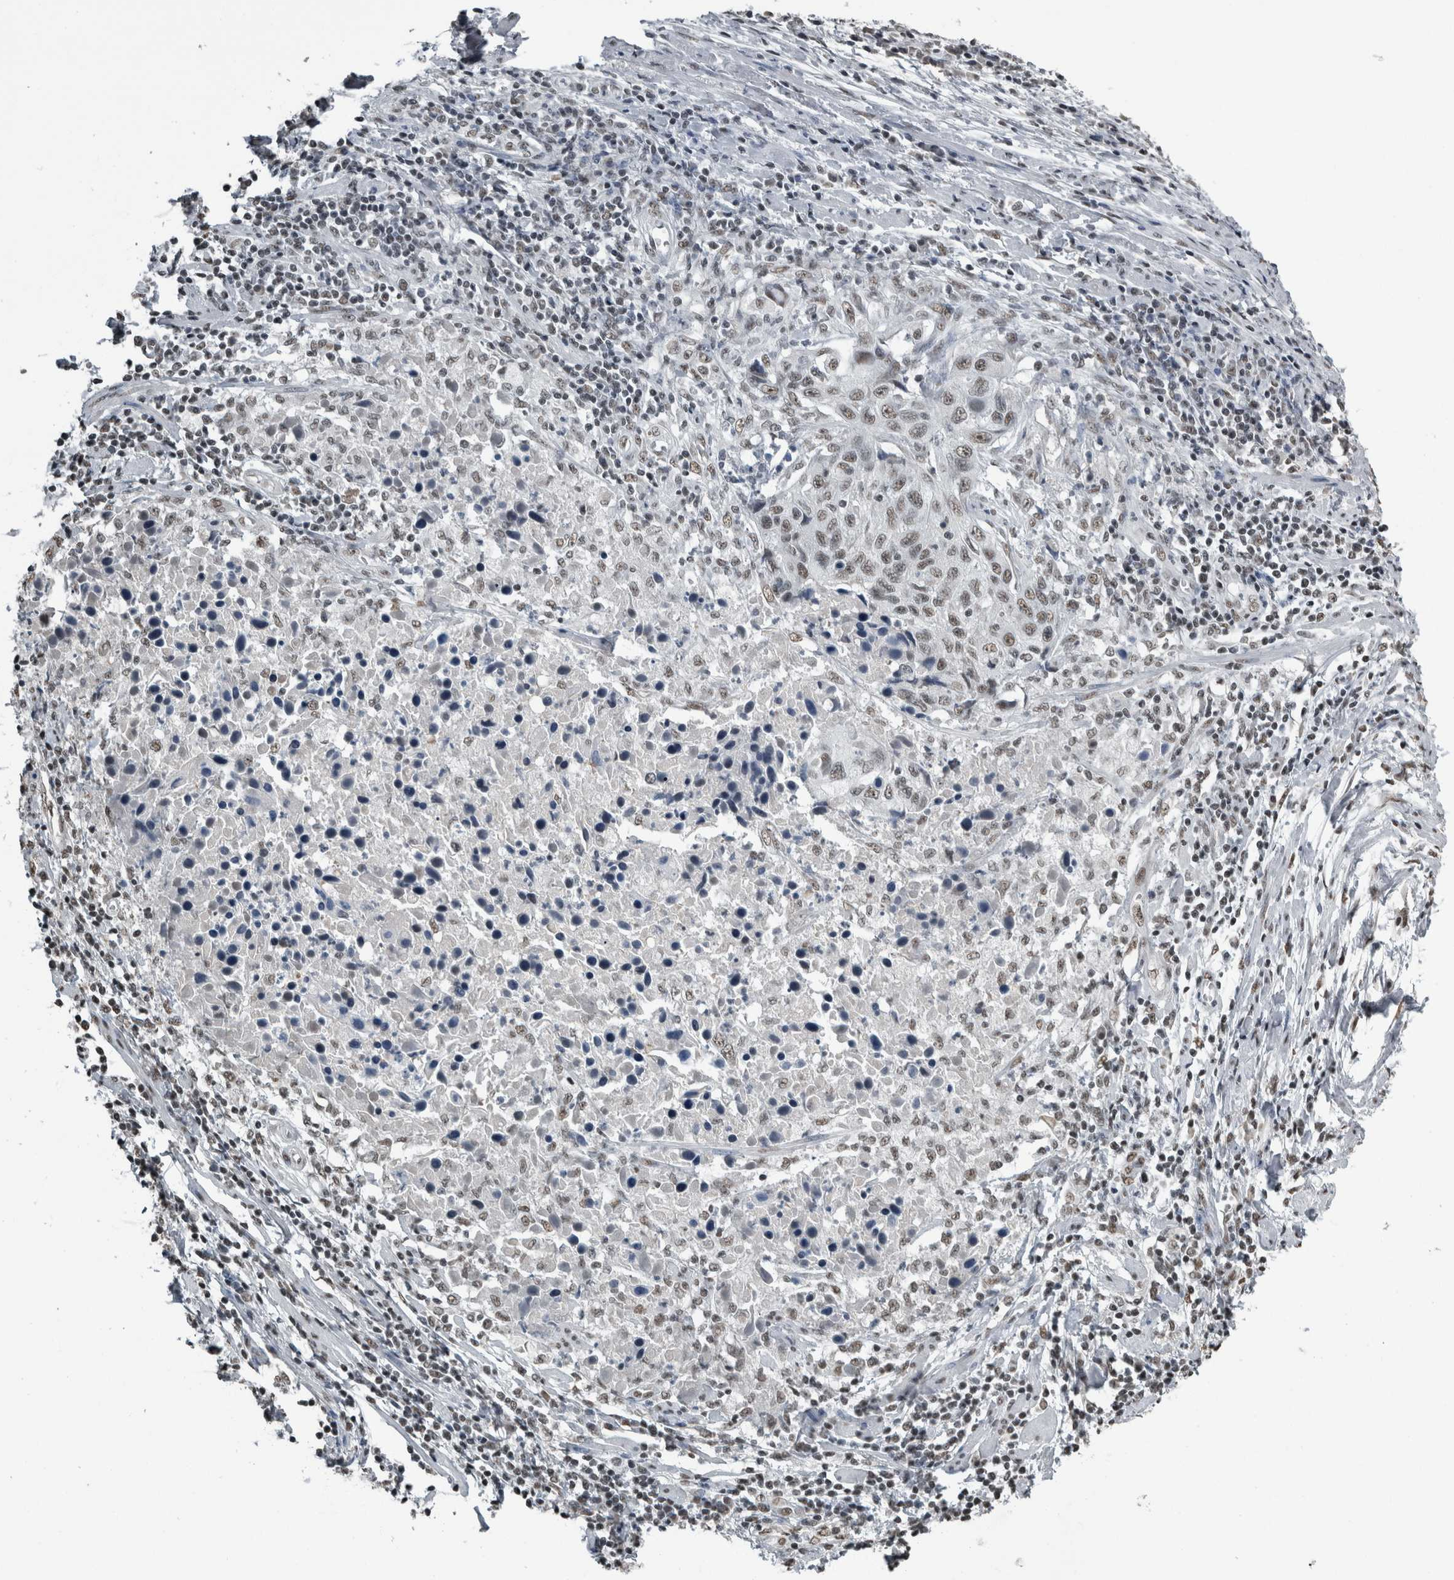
{"staining": {"intensity": "weak", "quantity": ">75%", "location": "nuclear"}, "tissue": "cervical cancer", "cell_type": "Tumor cells", "image_type": "cancer", "snomed": [{"axis": "morphology", "description": "Squamous cell carcinoma, NOS"}, {"axis": "topography", "description": "Cervix"}], "caption": "This is a histology image of immunohistochemistry staining of cervical cancer, which shows weak staining in the nuclear of tumor cells.", "gene": "TGS1", "patient": {"sex": "female", "age": 53}}